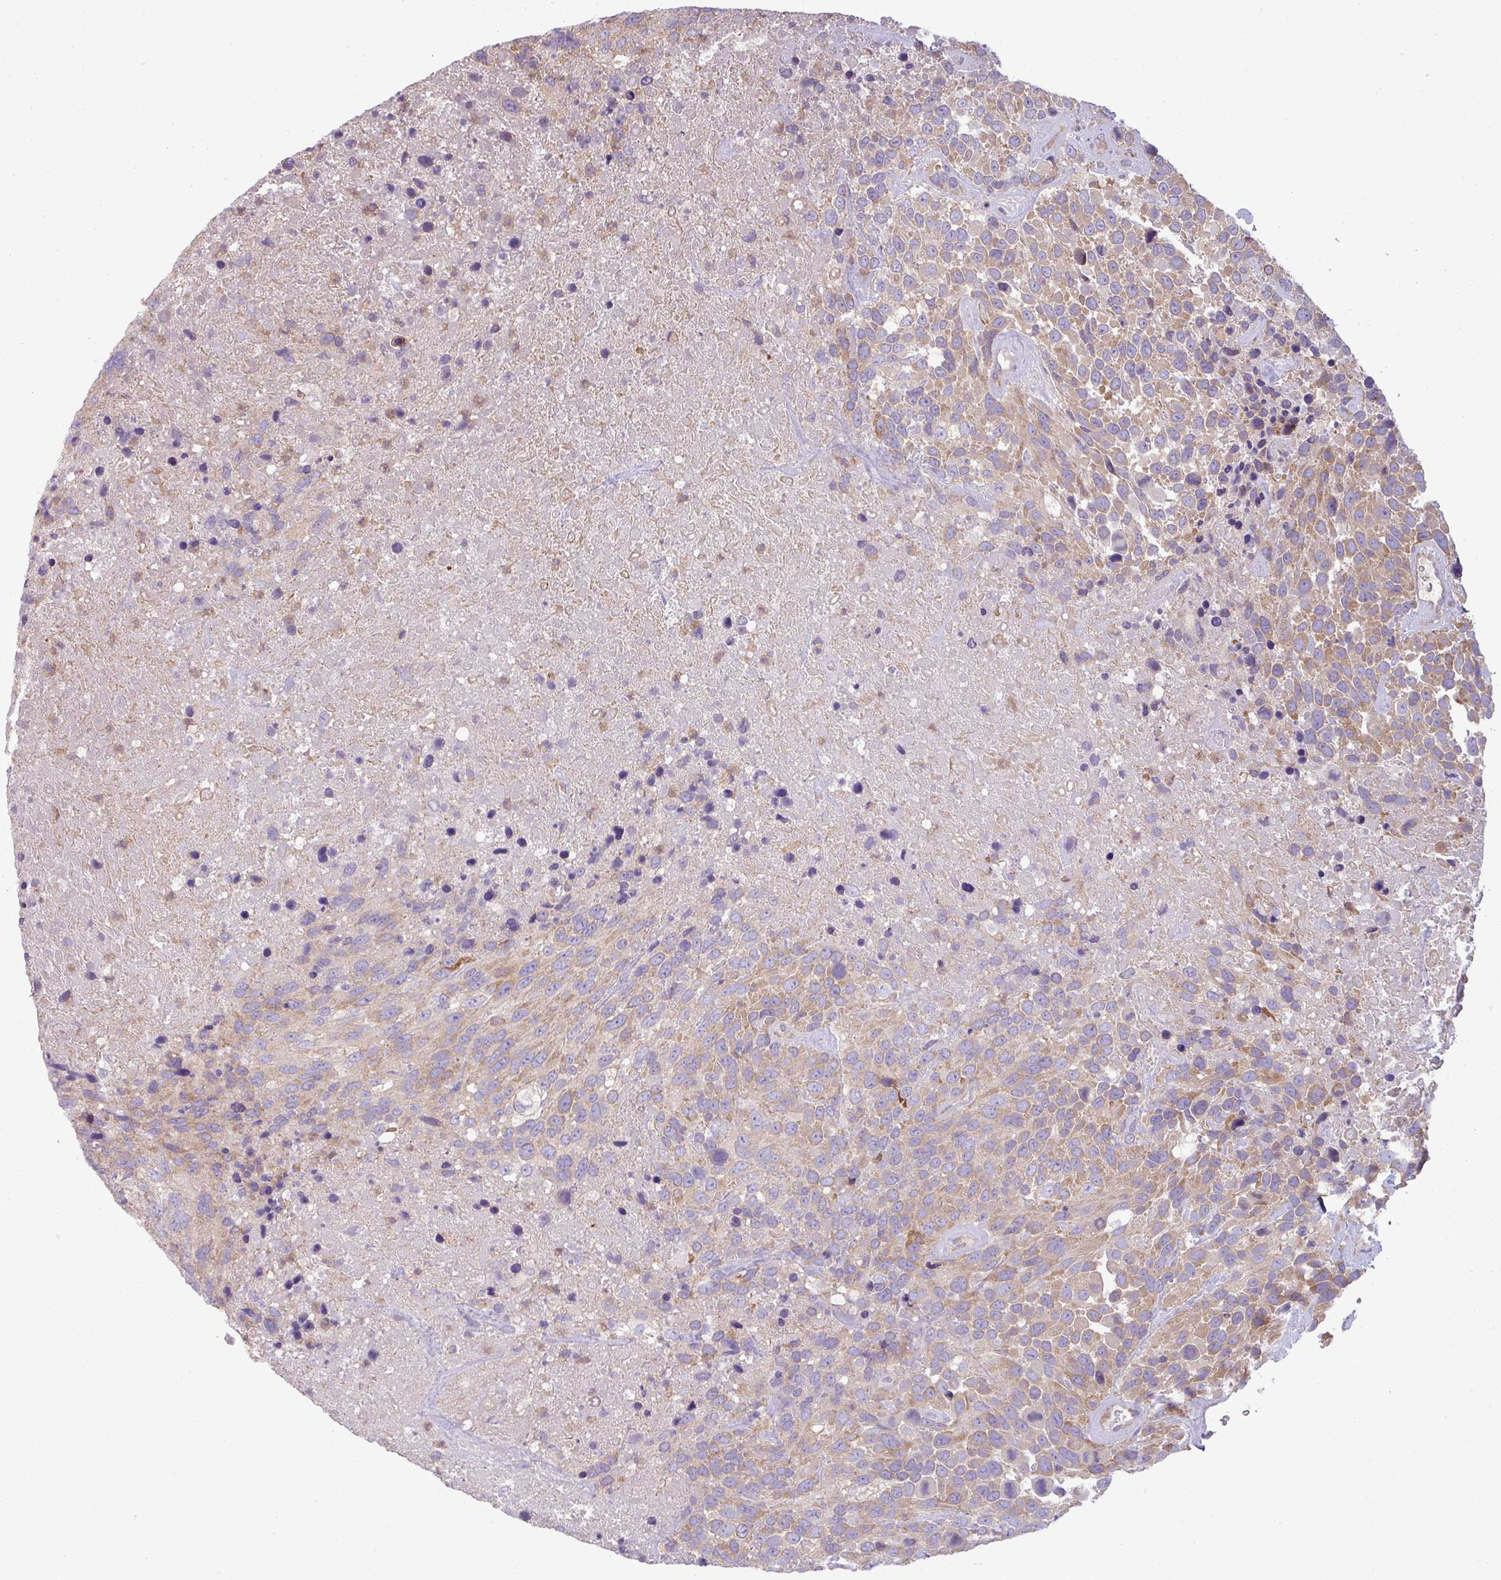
{"staining": {"intensity": "weak", "quantity": "25%-75%", "location": "cytoplasmic/membranous"}, "tissue": "urothelial cancer", "cell_type": "Tumor cells", "image_type": "cancer", "snomed": [{"axis": "morphology", "description": "Urothelial carcinoma, High grade"}, {"axis": "topography", "description": "Urinary bladder"}], "caption": "Immunohistochemical staining of human urothelial carcinoma (high-grade) exhibits low levels of weak cytoplasmic/membranous staining in about 25%-75% of tumor cells. The staining is performed using DAB brown chromogen to label protein expression. The nuclei are counter-stained blue using hematoxylin.", "gene": "LRRC74B", "patient": {"sex": "female", "age": 70}}